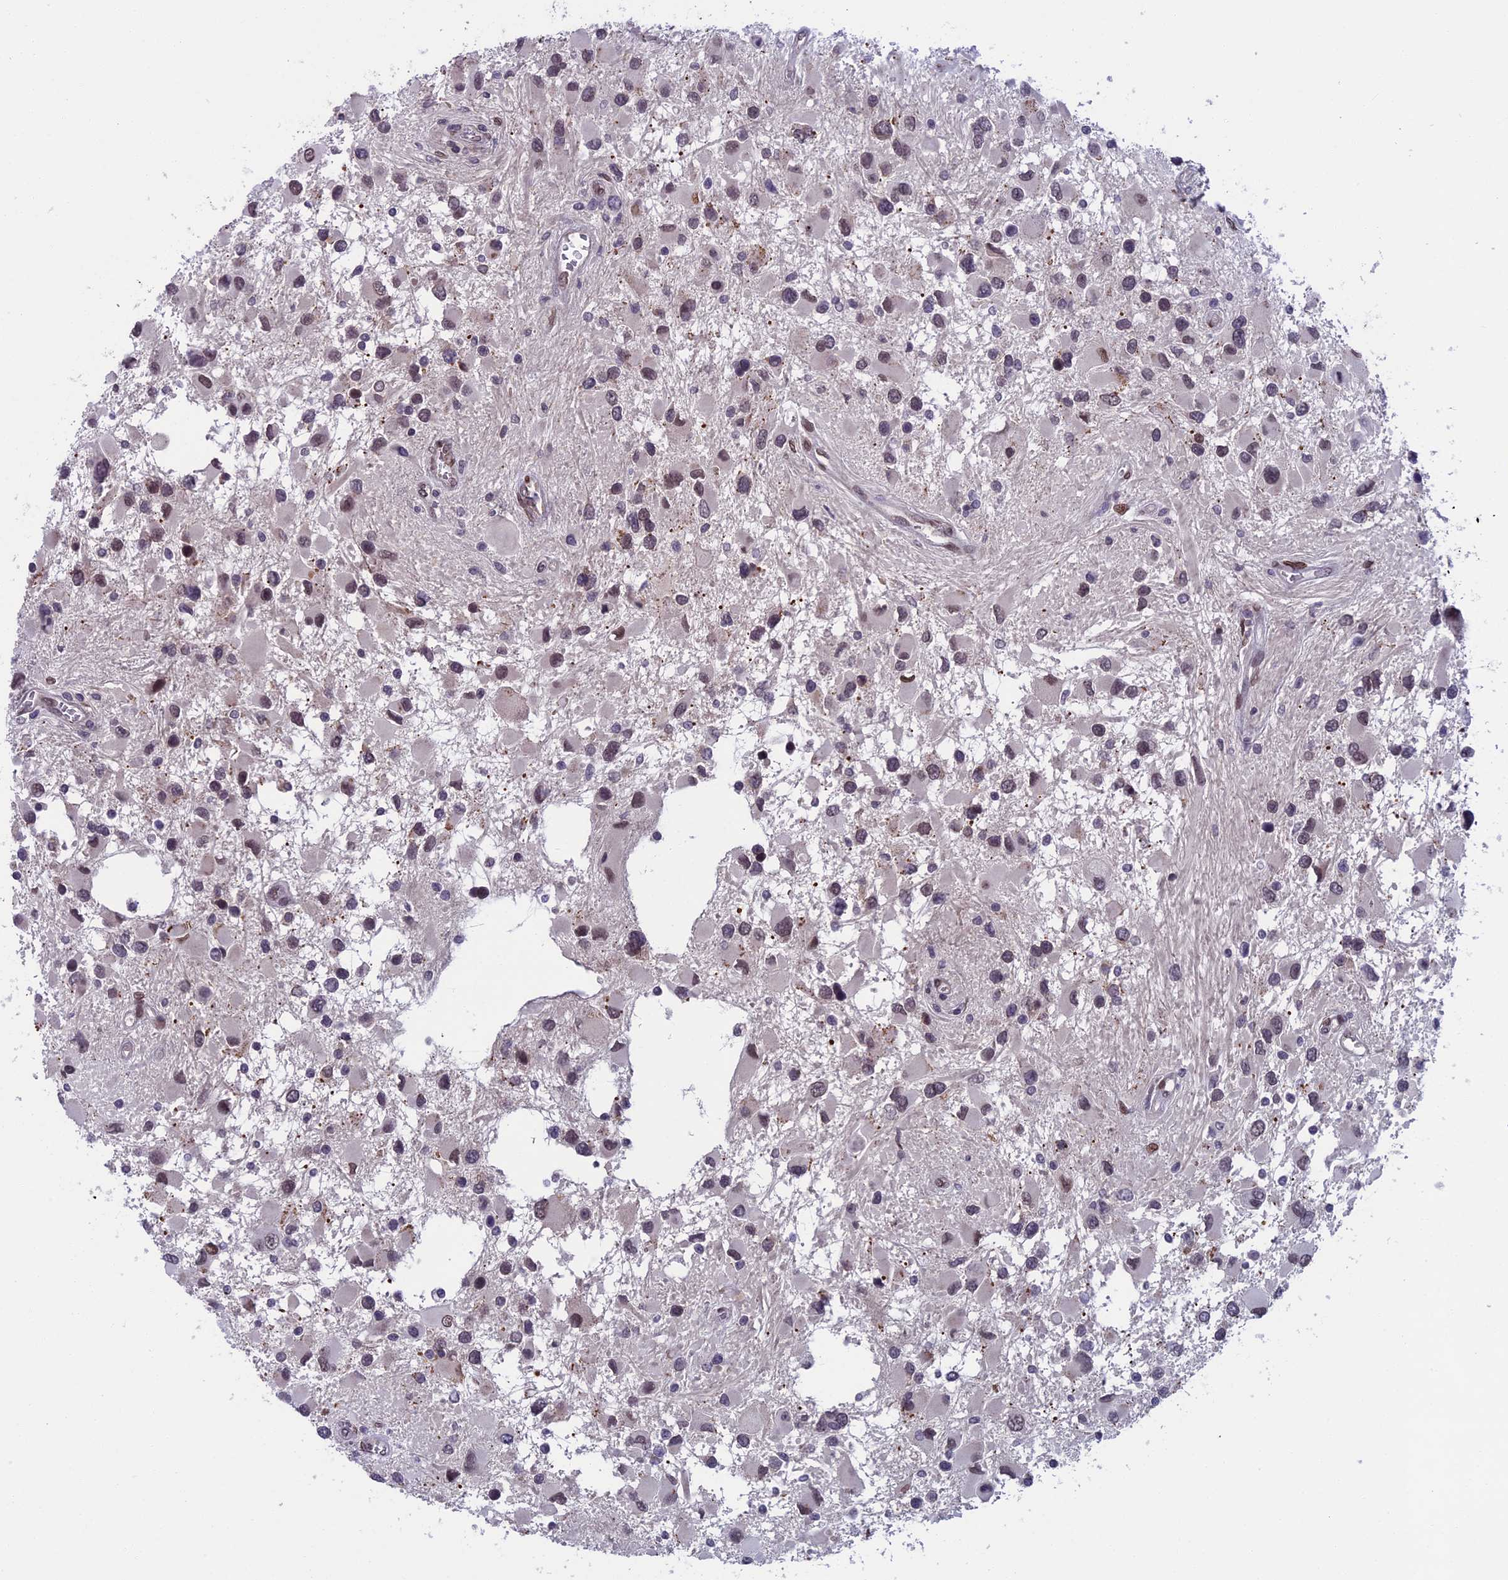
{"staining": {"intensity": "weak", "quantity": "<25%", "location": "nuclear"}, "tissue": "glioma", "cell_type": "Tumor cells", "image_type": "cancer", "snomed": [{"axis": "morphology", "description": "Glioma, malignant, High grade"}, {"axis": "topography", "description": "Brain"}], "caption": "This is an immunohistochemistry (IHC) image of human high-grade glioma (malignant). There is no staining in tumor cells.", "gene": "GPSM1", "patient": {"sex": "male", "age": 53}}